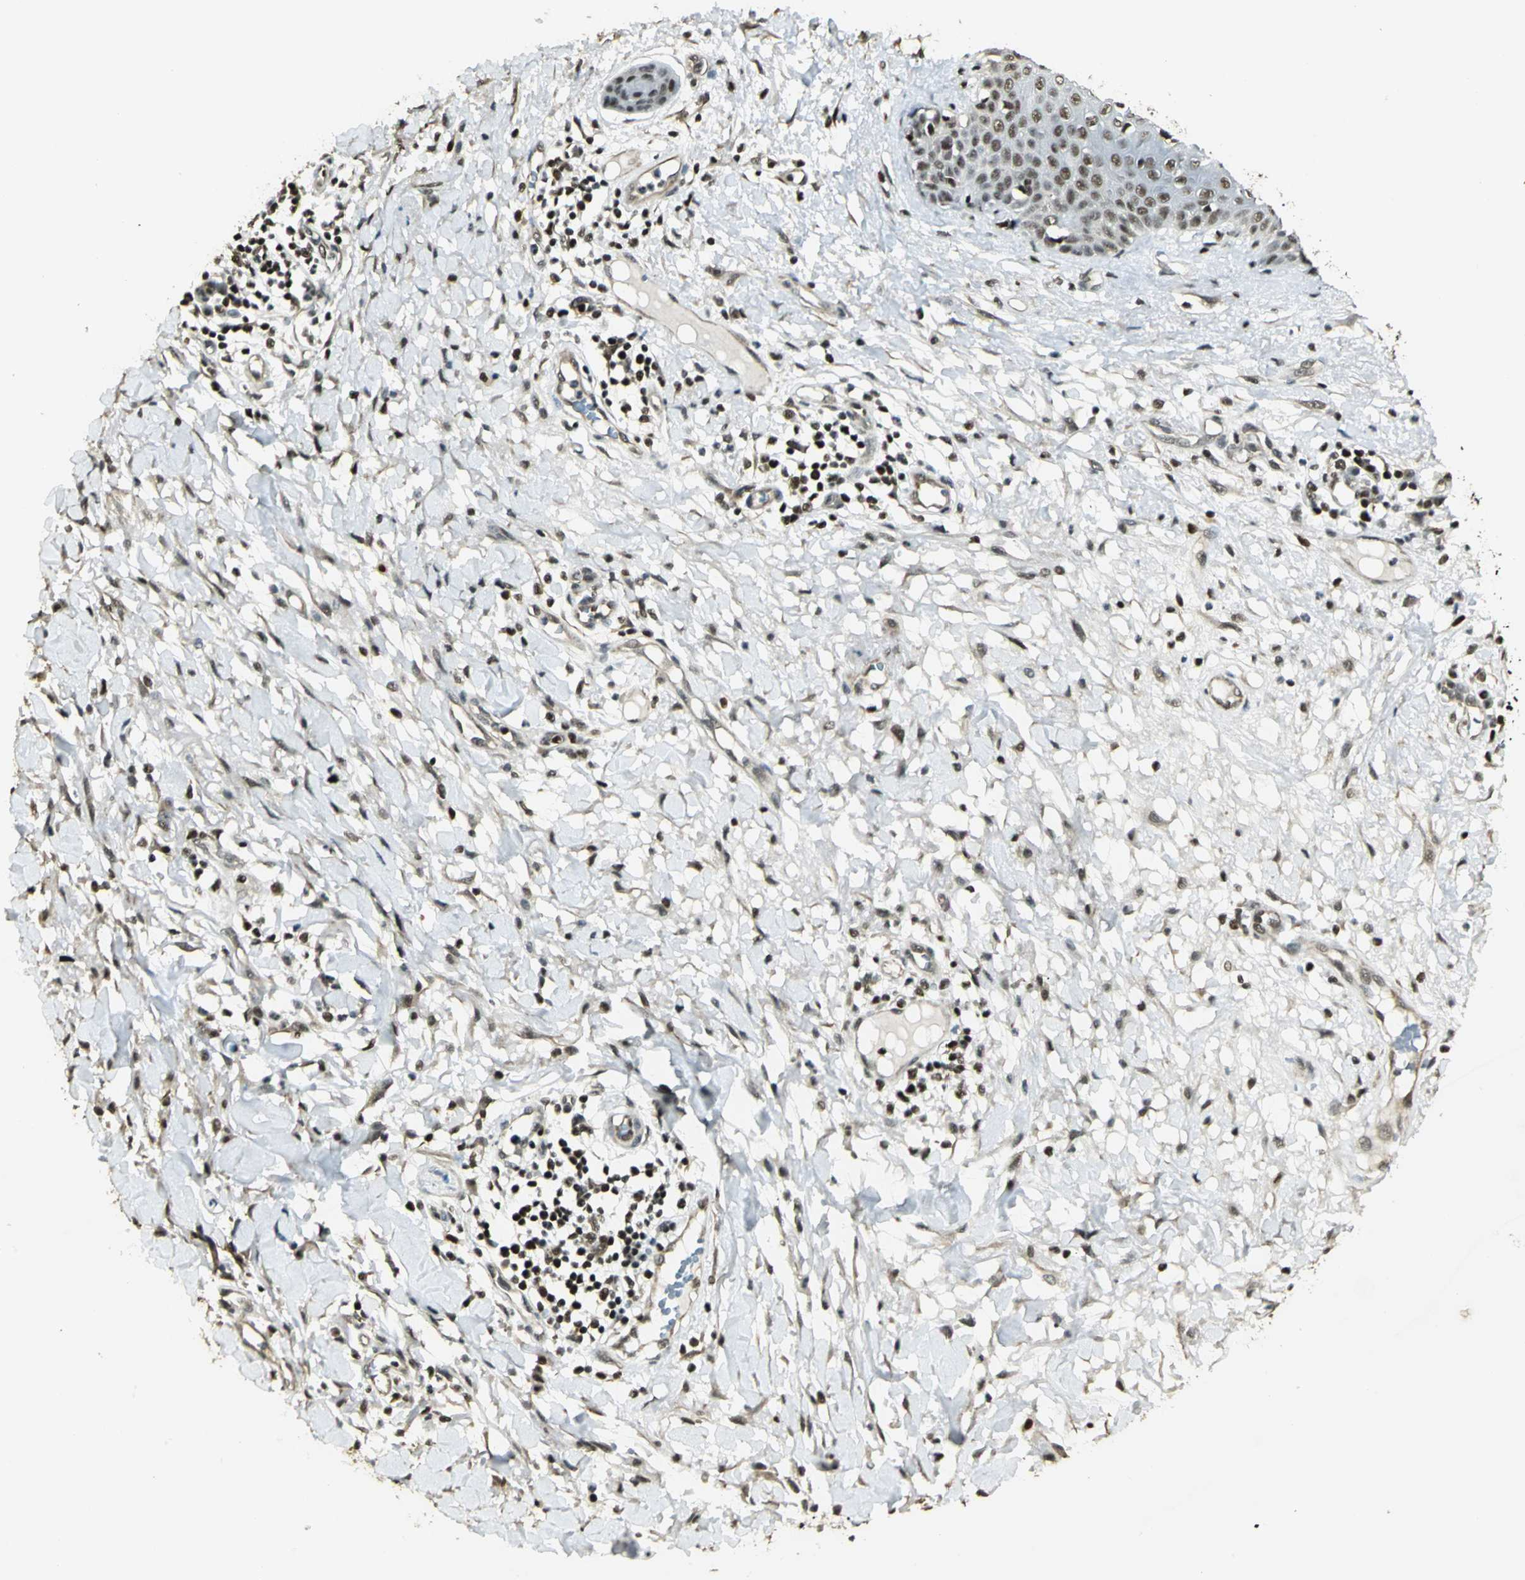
{"staining": {"intensity": "moderate", "quantity": ">75%", "location": "nuclear"}, "tissue": "skin cancer", "cell_type": "Tumor cells", "image_type": "cancer", "snomed": [{"axis": "morphology", "description": "Squamous cell carcinoma, NOS"}, {"axis": "topography", "description": "Skin"}], "caption": "Protein staining by immunohistochemistry (IHC) displays moderate nuclear expression in approximately >75% of tumor cells in skin cancer.", "gene": "ELF1", "patient": {"sex": "female", "age": 78}}